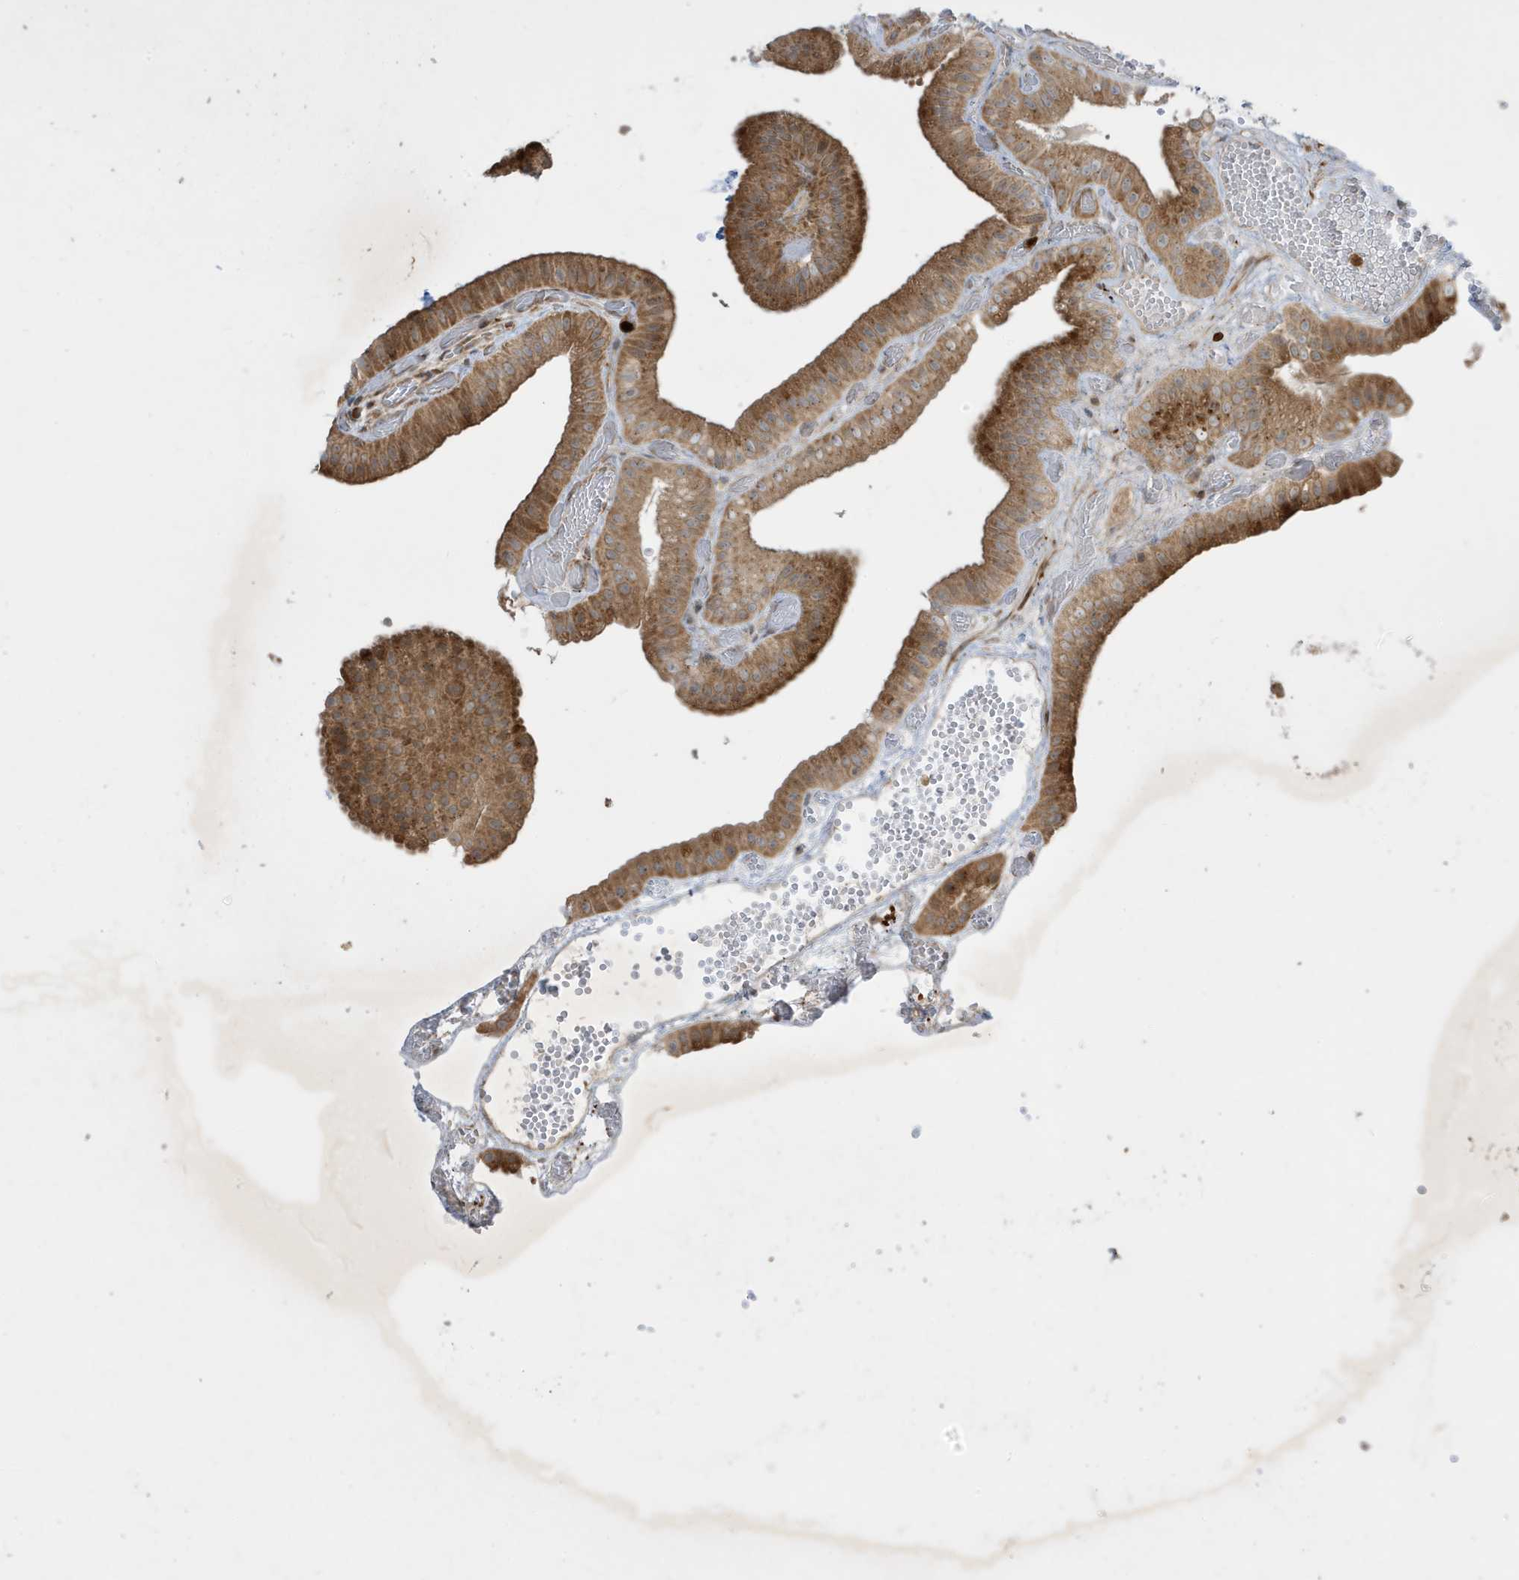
{"staining": {"intensity": "strong", "quantity": ">75%", "location": "cytoplasmic/membranous"}, "tissue": "gallbladder", "cell_type": "Glandular cells", "image_type": "normal", "snomed": [{"axis": "morphology", "description": "Normal tissue, NOS"}, {"axis": "topography", "description": "Gallbladder"}], "caption": "DAB immunohistochemical staining of benign gallbladder reveals strong cytoplasmic/membranous protein expression in about >75% of glandular cells.", "gene": "IFT57", "patient": {"sex": "female", "age": 64}}